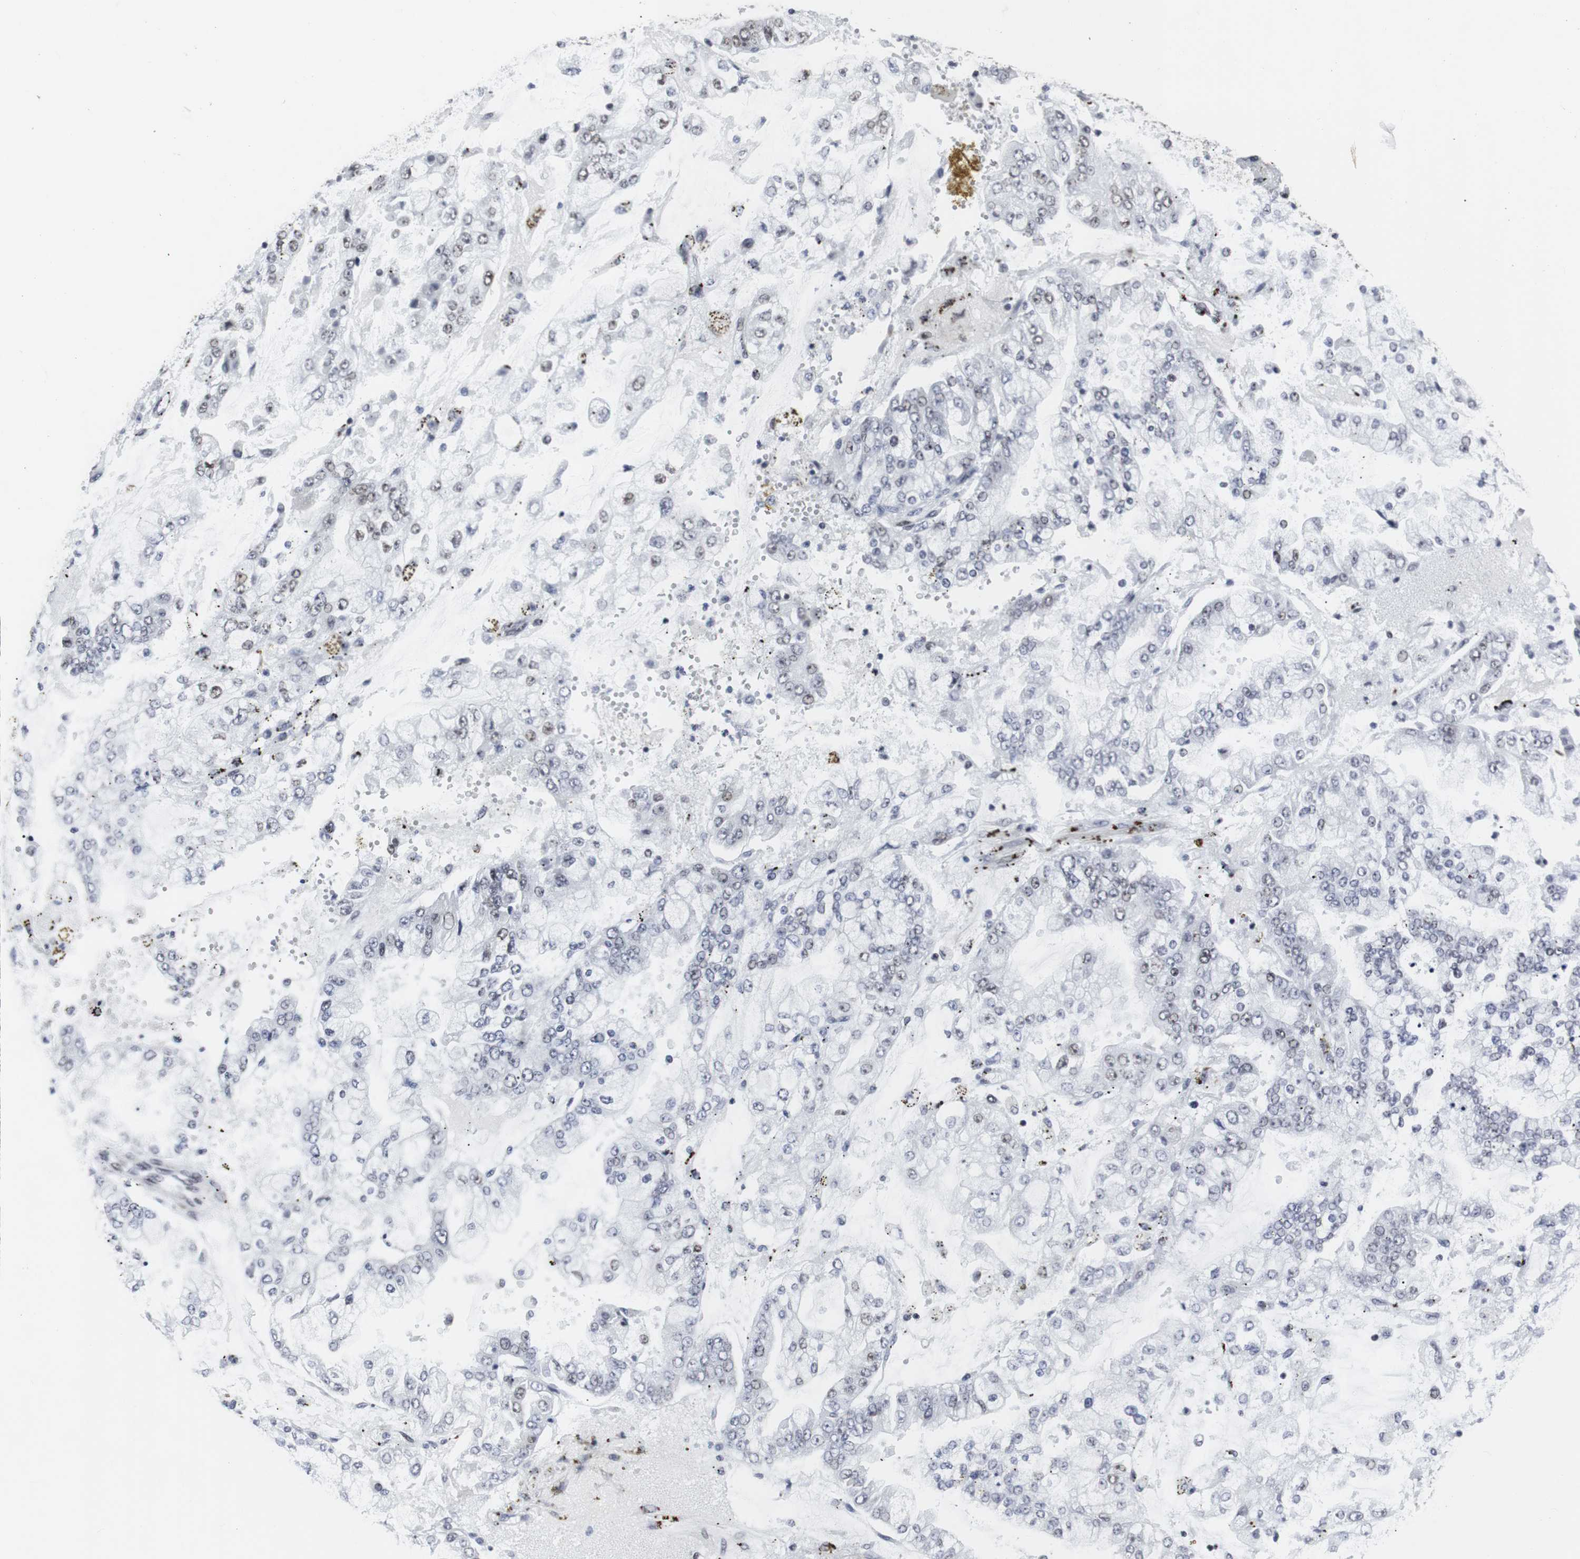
{"staining": {"intensity": "weak", "quantity": "25%-75%", "location": "nuclear"}, "tissue": "stomach cancer", "cell_type": "Tumor cells", "image_type": "cancer", "snomed": [{"axis": "morphology", "description": "Adenocarcinoma, NOS"}, {"axis": "topography", "description": "Stomach"}], "caption": "Approximately 25%-75% of tumor cells in human adenocarcinoma (stomach) display weak nuclear protein expression as visualized by brown immunohistochemical staining.", "gene": "MLH1", "patient": {"sex": "male", "age": 76}}